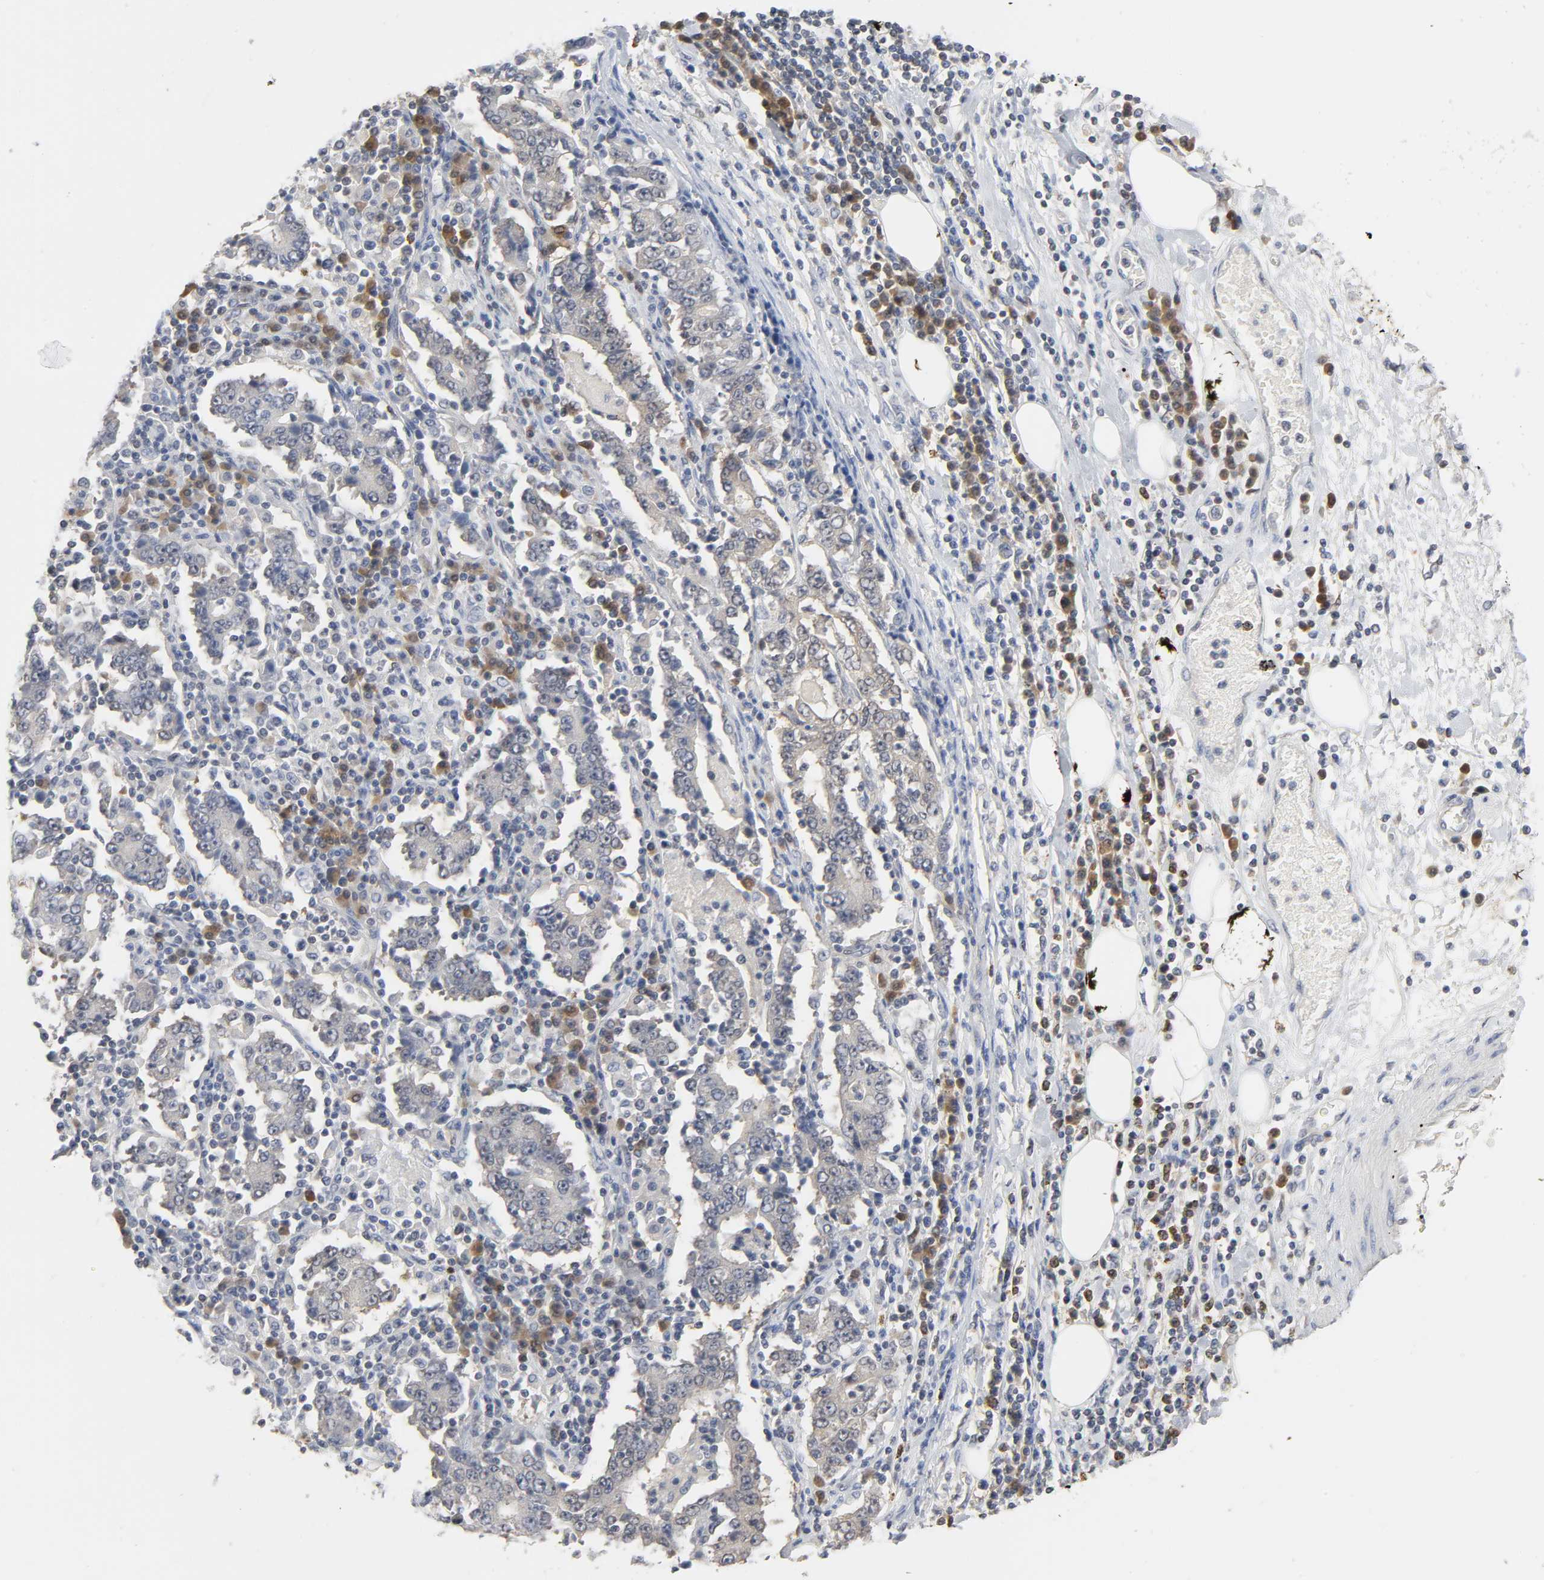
{"staining": {"intensity": "weak", "quantity": "<25%", "location": "cytoplasmic/membranous"}, "tissue": "stomach cancer", "cell_type": "Tumor cells", "image_type": "cancer", "snomed": [{"axis": "morphology", "description": "Normal tissue, NOS"}, {"axis": "morphology", "description": "Adenocarcinoma, NOS"}, {"axis": "topography", "description": "Stomach, upper"}, {"axis": "topography", "description": "Stomach"}], "caption": "Immunohistochemistry photomicrograph of stomach cancer stained for a protein (brown), which exhibits no positivity in tumor cells.", "gene": "MIF", "patient": {"sex": "male", "age": 59}}